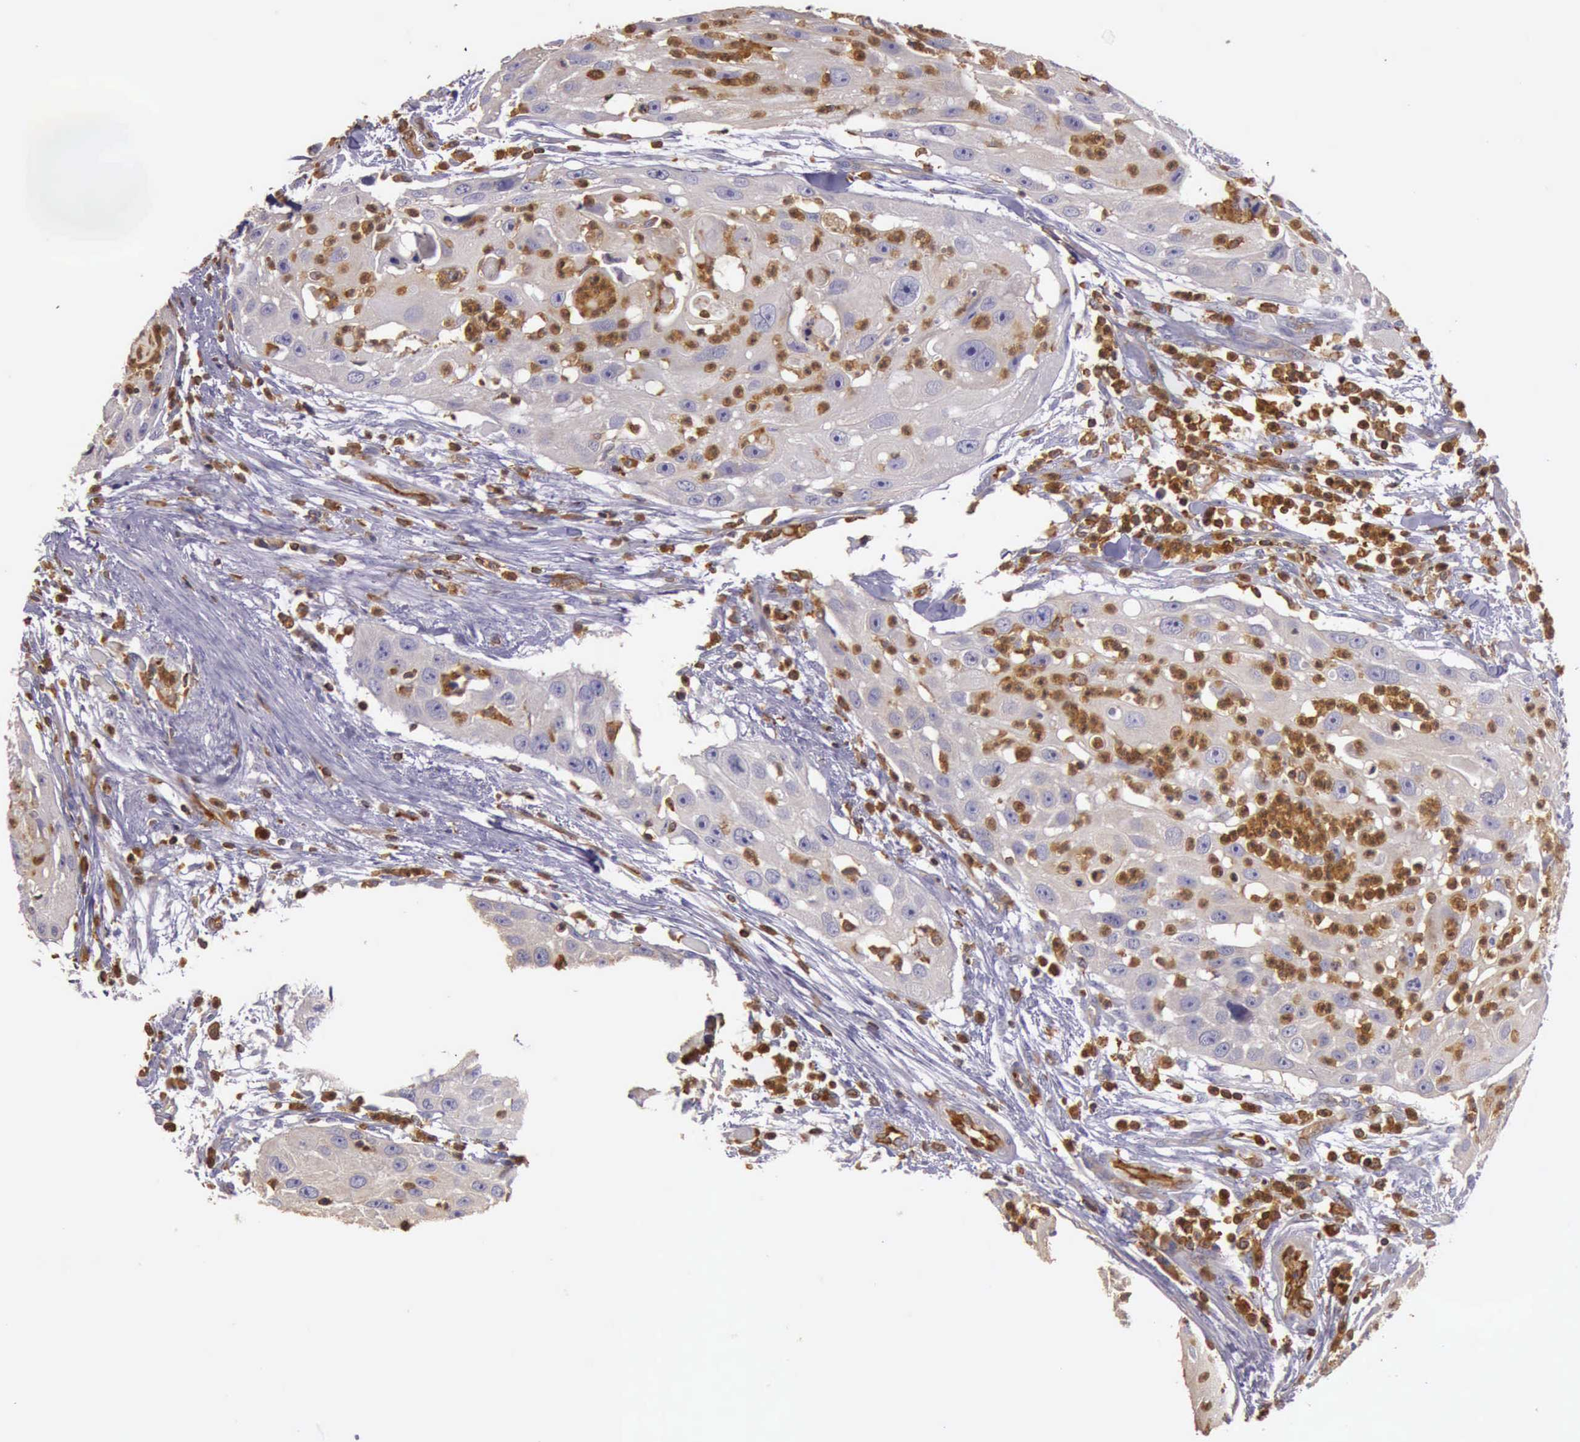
{"staining": {"intensity": "weak", "quantity": "<25%", "location": "cytoplasmic/membranous"}, "tissue": "head and neck cancer", "cell_type": "Tumor cells", "image_type": "cancer", "snomed": [{"axis": "morphology", "description": "Squamous cell carcinoma, NOS"}, {"axis": "topography", "description": "Head-Neck"}], "caption": "Micrograph shows no significant protein positivity in tumor cells of head and neck squamous cell carcinoma.", "gene": "ARHGAP4", "patient": {"sex": "male", "age": 64}}